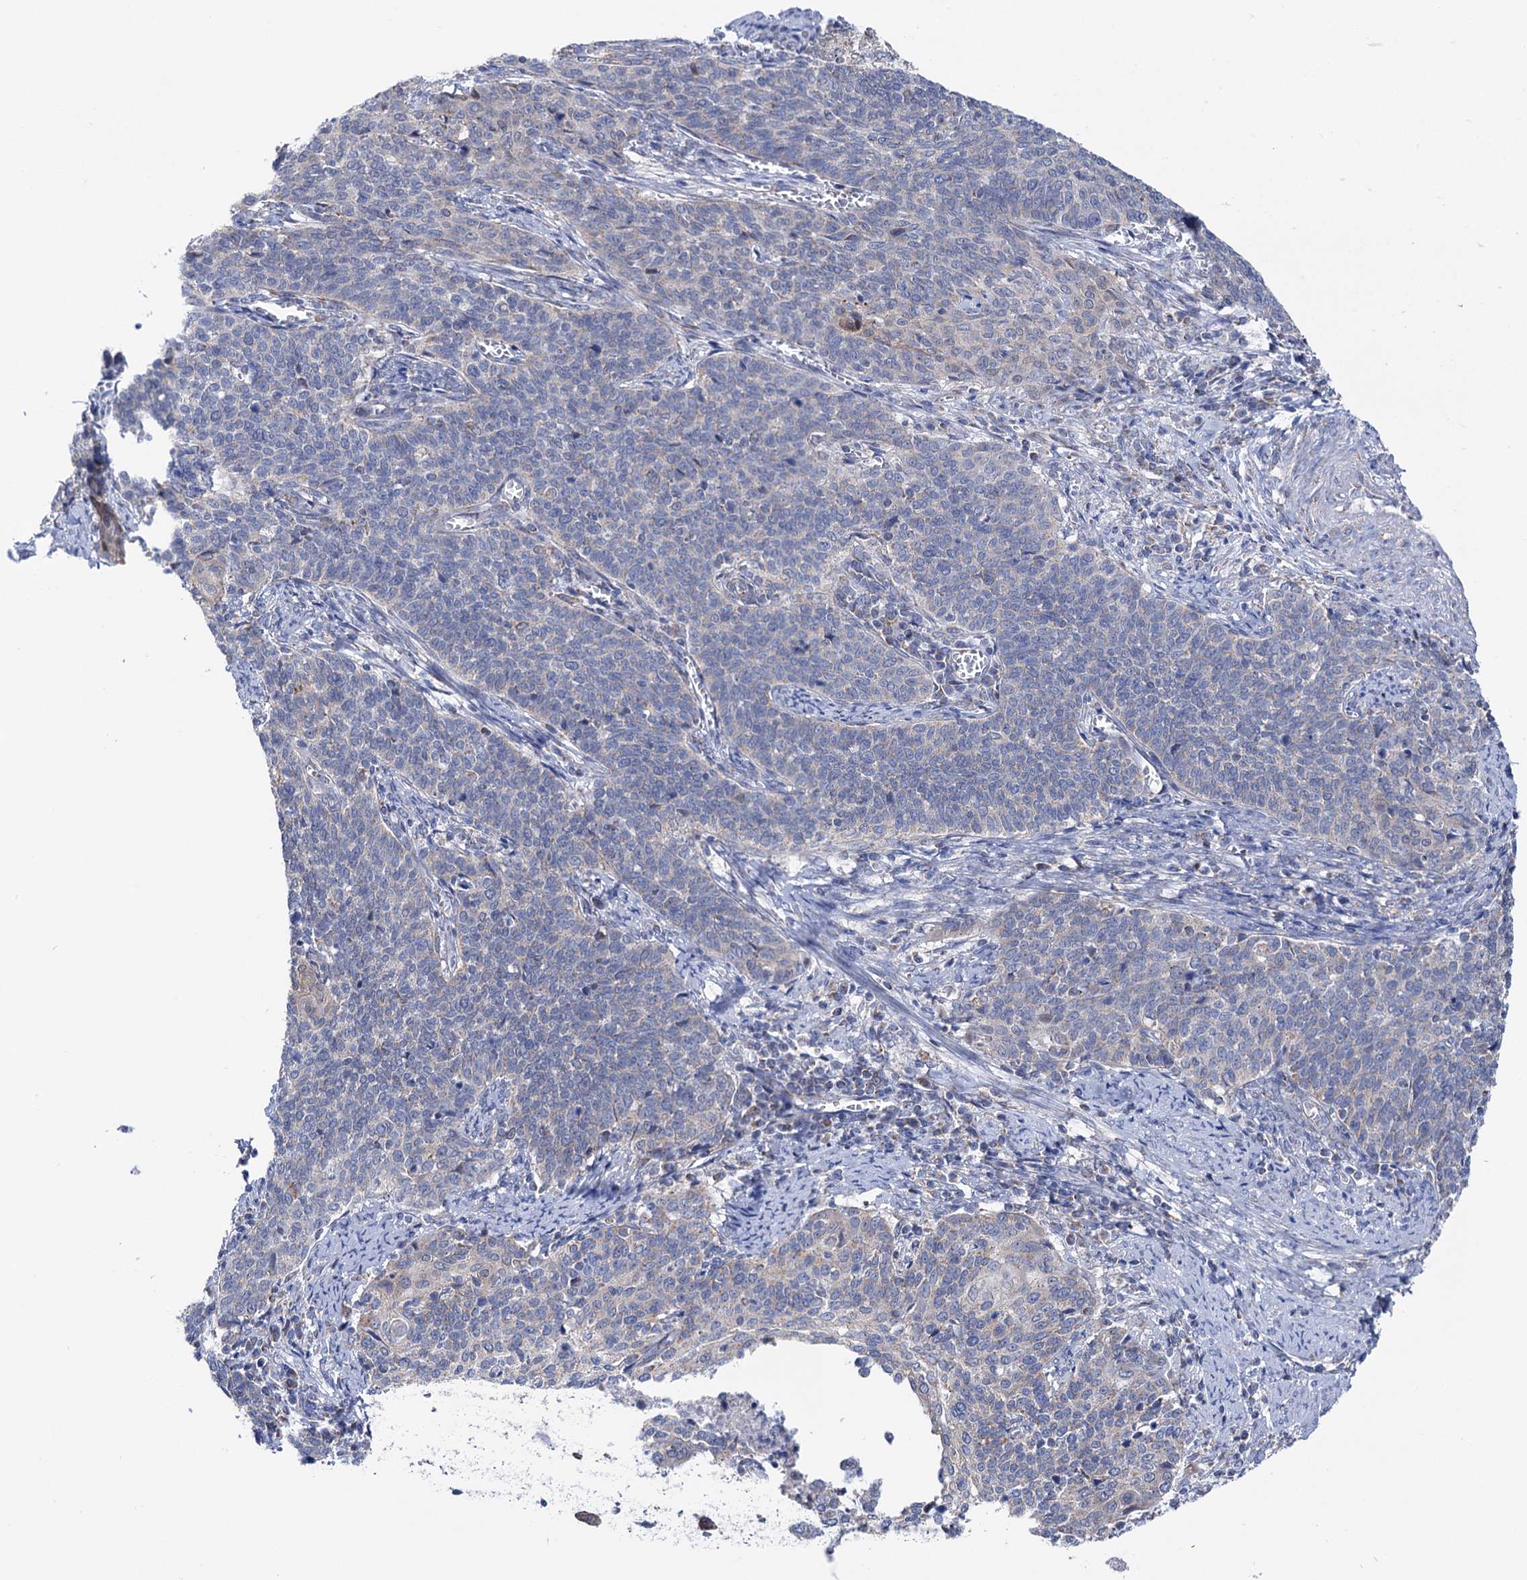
{"staining": {"intensity": "negative", "quantity": "none", "location": "none"}, "tissue": "cervical cancer", "cell_type": "Tumor cells", "image_type": "cancer", "snomed": [{"axis": "morphology", "description": "Squamous cell carcinoma, NOS"}, {"axis": "topography", "description": "Cervix"}], "caption": "Cervical cancer stained for a protein using immunohistochemistry exhibits no expression tumor cells.", "gene": "SUCLA2", "patient": {"sex": "female", "age": 39}}